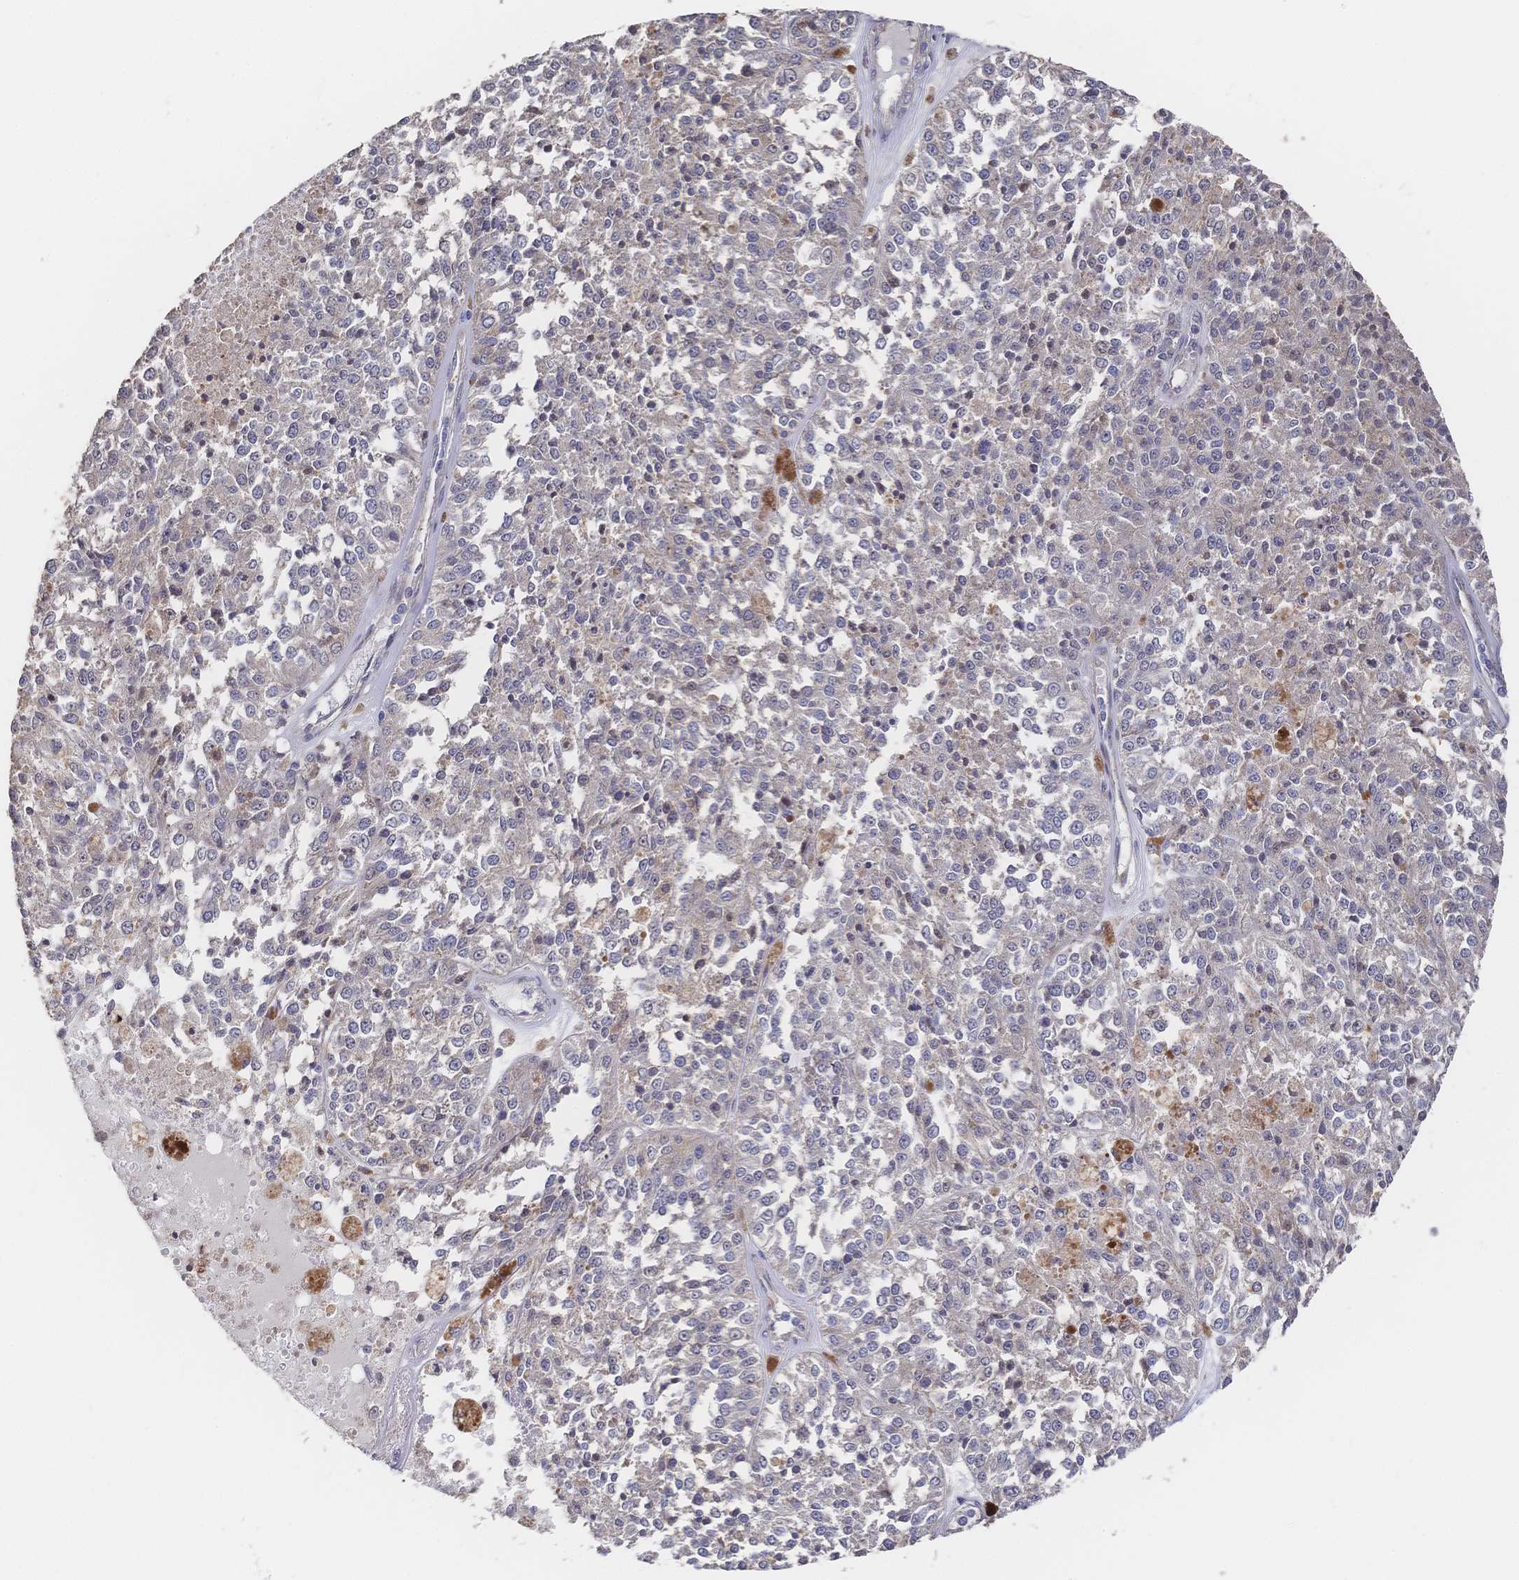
{"staining": {"intensity": "negative", "quantity": "none", "location": "none"}, "tissue": "melanoma", "cell_type": "Tumor cells", "image_type": "cancer", "snomed": [{"axis": "morphology", "description": "Malignant melanoma, Metastatic site"}, {"axis": "topography", "description": "Lymph node"}], "caption": "A histopathology image of malignant melanoma (metastatic site) stained for a protein displays no brown staining in tumor cells.", "gene": "DNAJA4", "patient": {"sex": "female", "age": 64}}